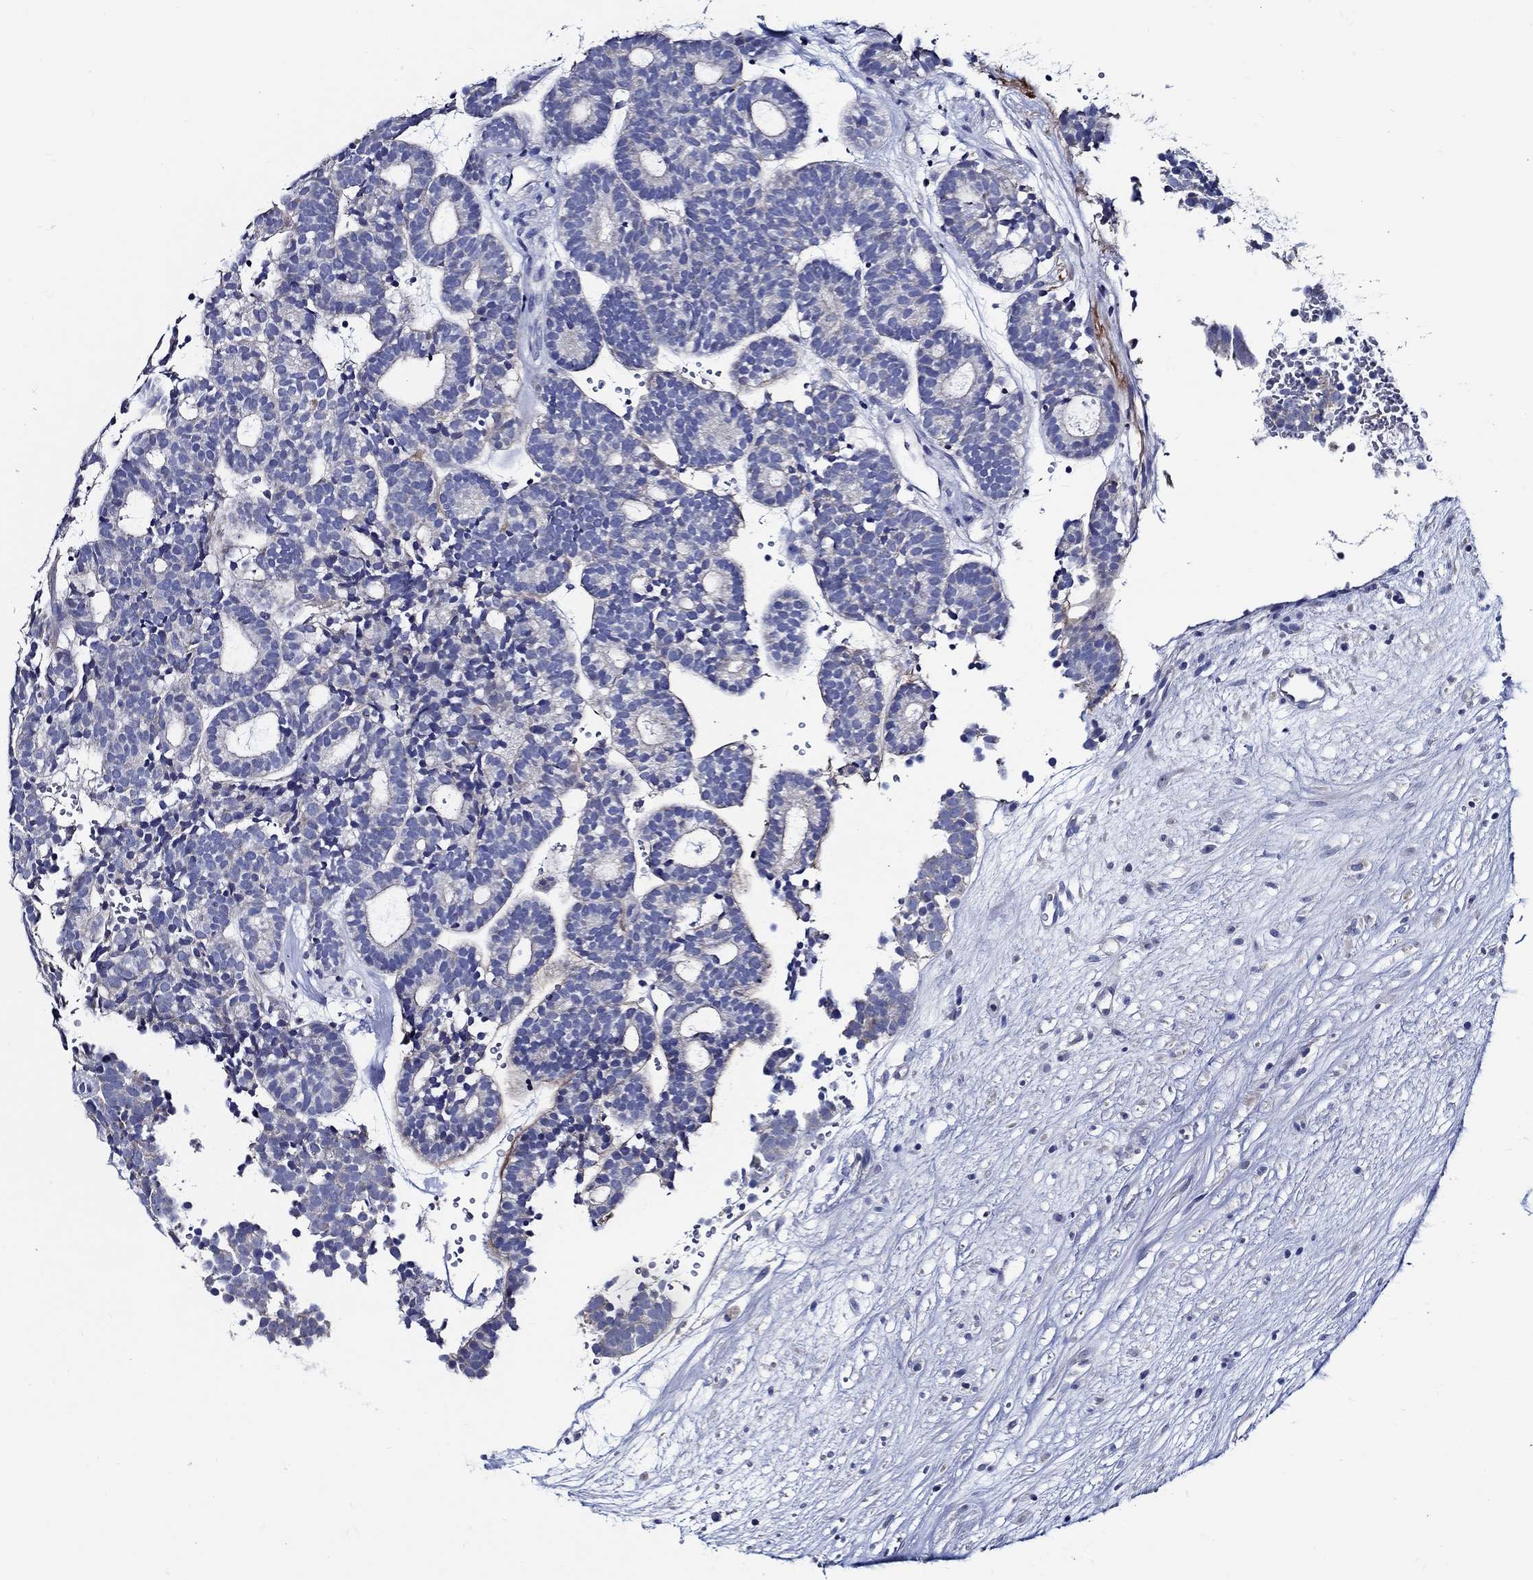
{"staining": {"intensity": "negative", "quantity": "none", "location": "none"}, "tissue": "head and neck cancer", "cell_type": "Tumor cells", "image_type": "cancer", "snomed": [{"axis": "morphology", "description": "Adenocarcinoma, NOS"}, {"axis": "topography", "description": "Head-Neck"}], "caption": "Tumor cells show no significant protein expression in head and neck cancer (adenocarcinoma). (Stains: DAB immunohistochemistry (IHC) with hematoxylin counter stain, Microscopy: brightfield microscopy at high magnification).", "gene": "SKOR1", "patient": {"sex": "female", "age": 81}}